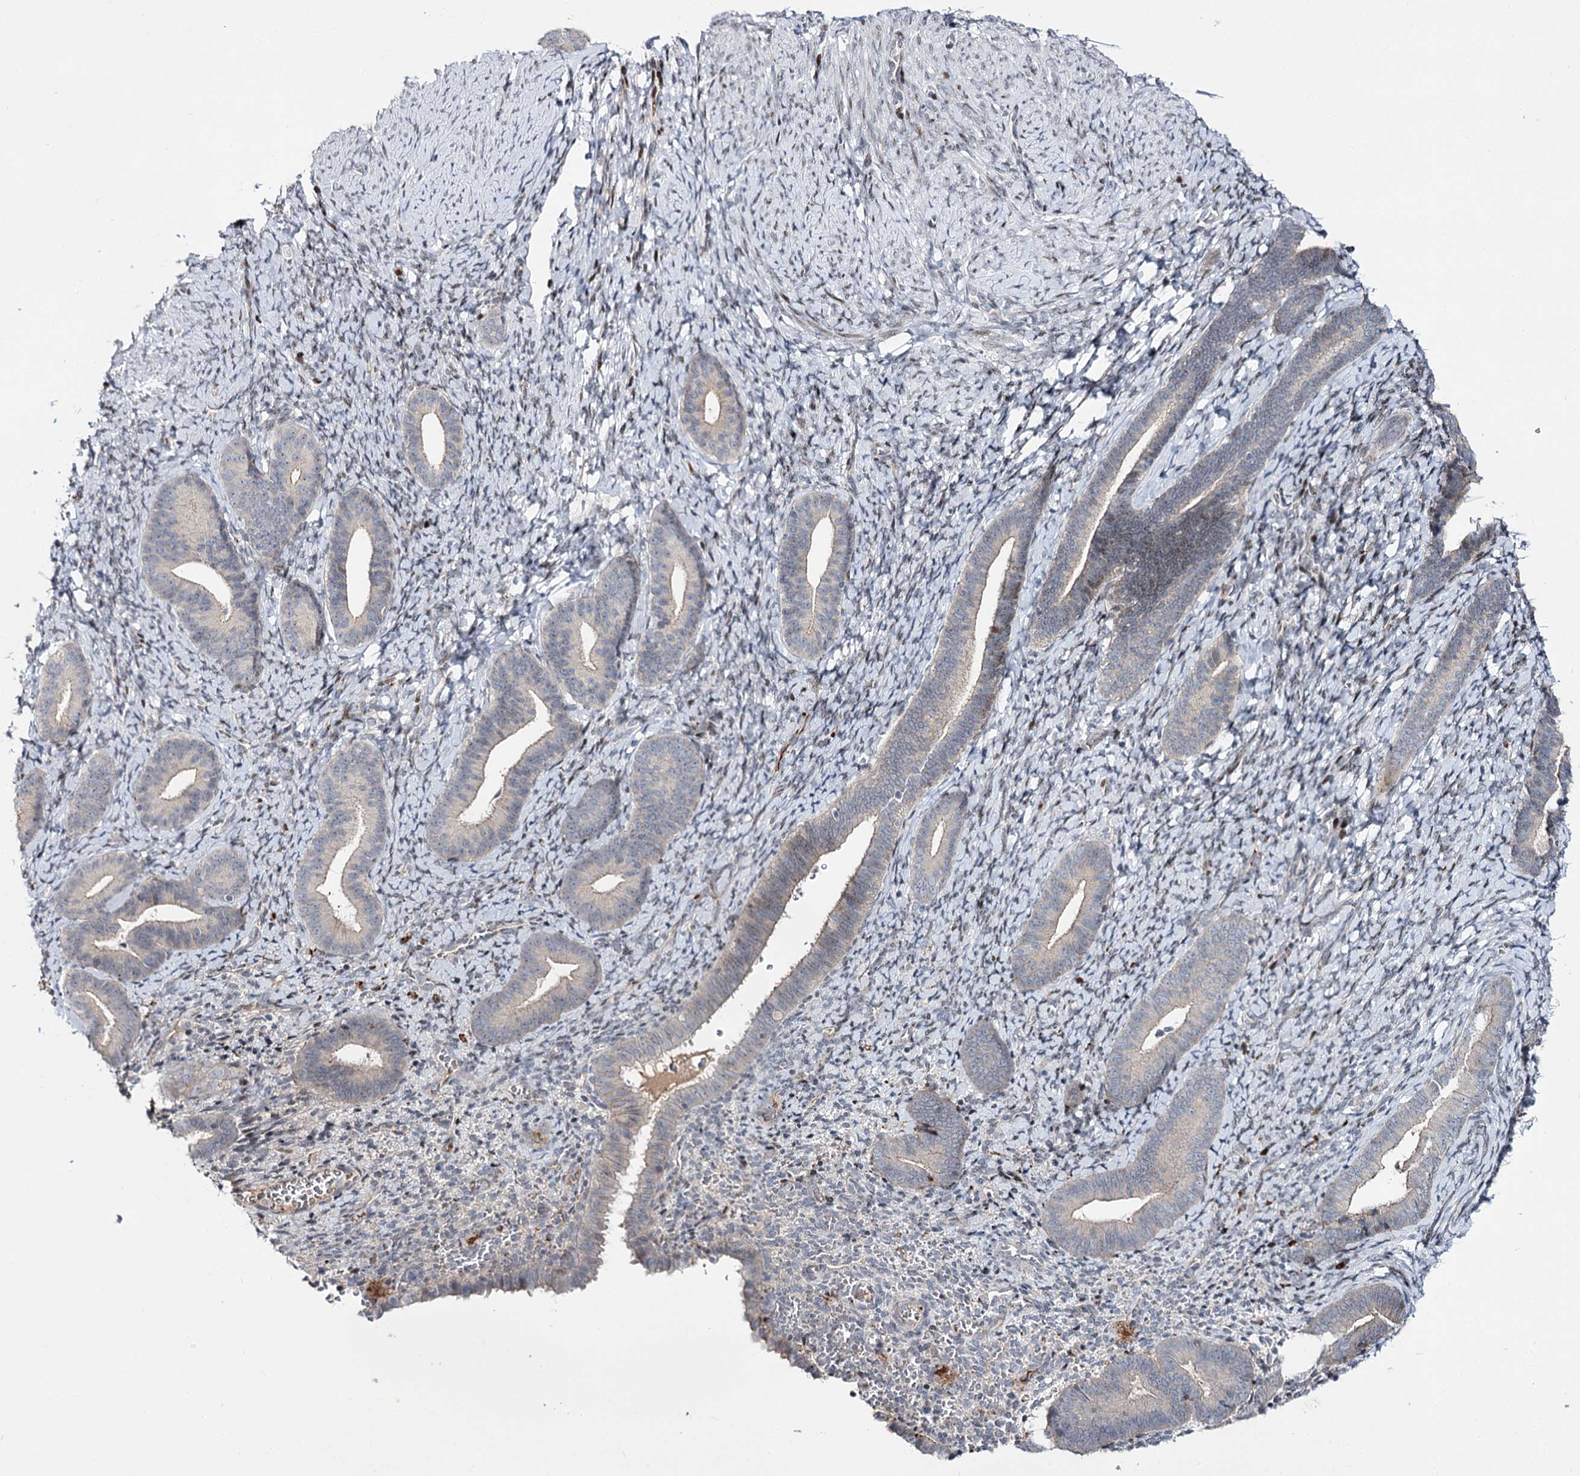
{"staining": {"intensity": "negative", "quantity": "none", "location": "none"}, "tissue": "endometrium", "cell_type": "Cells in endometrial stroma", "image_type": "normal", "snomed": [{"axis": "morphology", "description": "Normal tissue, NOS"}, {"axis": "topography", "description": "Endometrium"}], "caption": "This is an IHC histopathology image of normal endometrium. There is no expression in cells in endometrial stroma.", "gene": "ITFG2", "patient": {"sex": "female", "age": 65}}